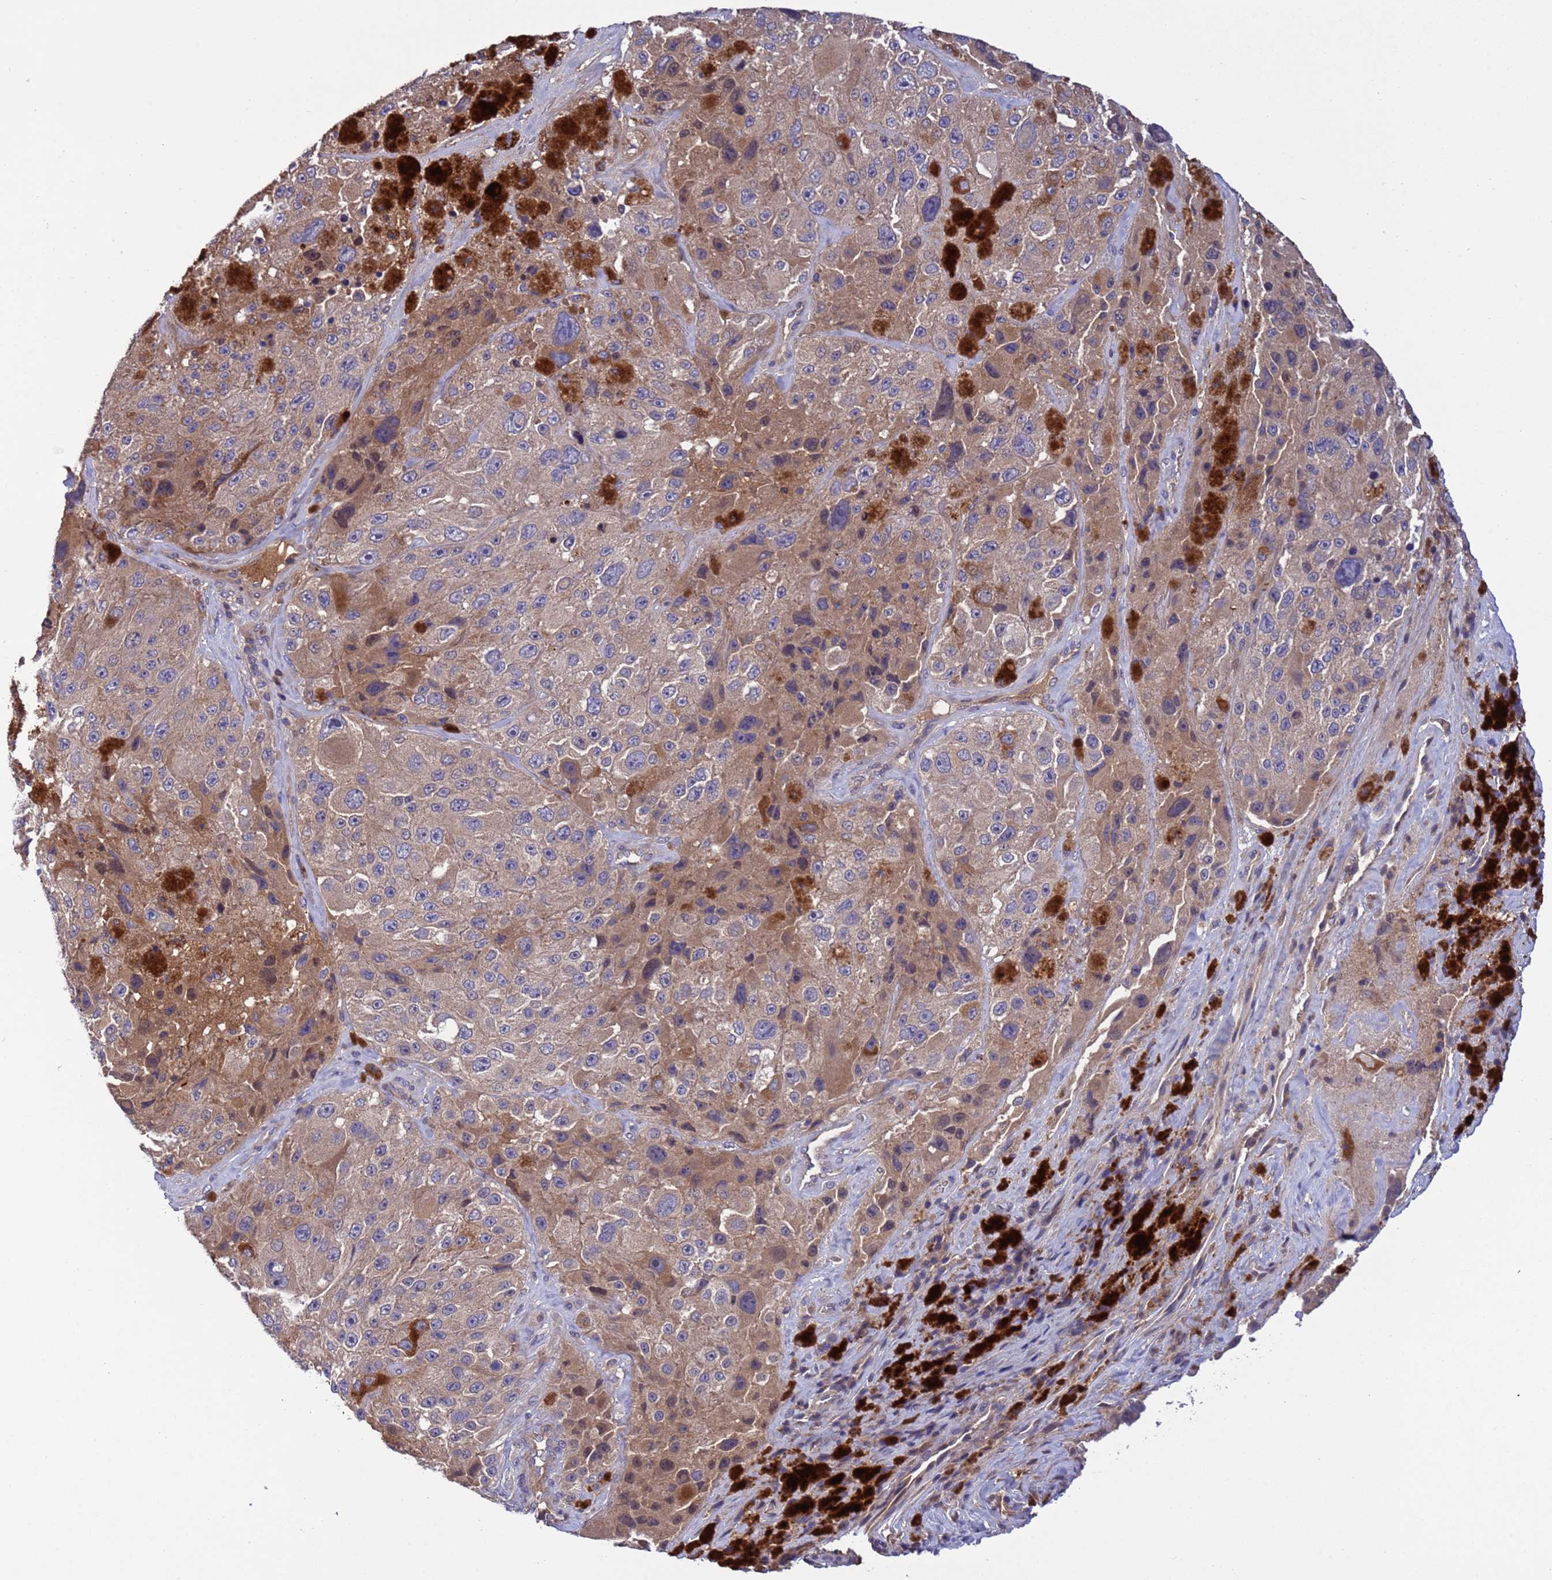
{"staining": {"intensity": "weak", "quantity": ">75%", "location": "cytoplasmic/membranous"}, "tissue": "melanoma", "cell_type": "Tumor cells", "image_type": "cancer", "snomed": [{"axis": "morphology", "description": "Malignant melanoma, Metastatic site"}, {"axis": "topography", "description": "Lymph node"}], "caption": "A low amount of weak cytoplasmic/membranous expression is appreciated in about >75% of tumor cells in melanoma tissue.", "gene": "PARP16", "patient": {"sex": "male", "age": 62}}